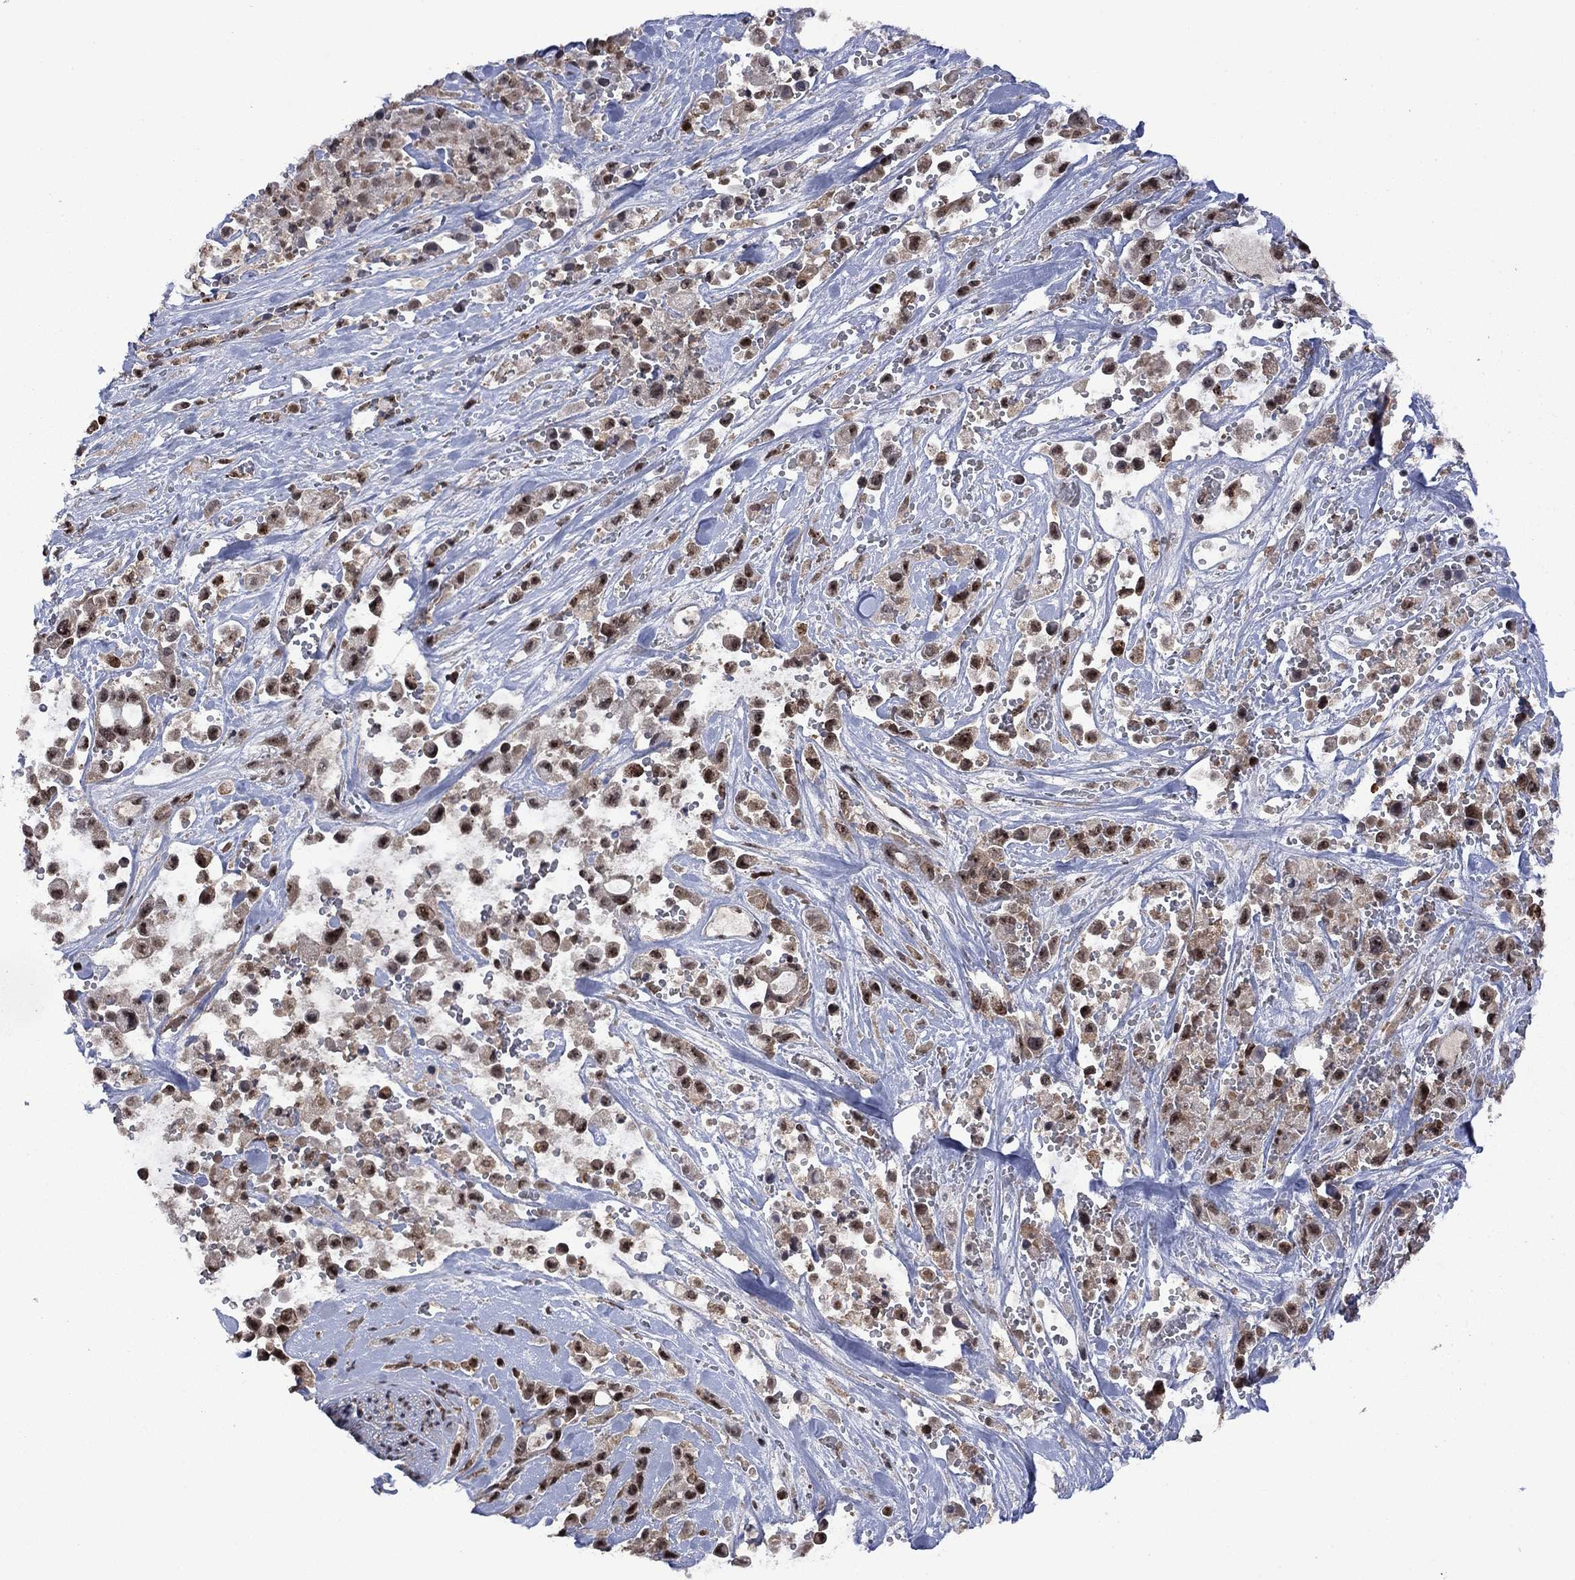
{"staining": {"intensity": "moderate", "quantity": ">75%", "location": "nuclear"}, "tissue": "pancreatic cancer", "cell_type": "Tumor cells", "image_type": "cancer", "snomed": [{"axis": "morphology", "description": "Adenocarcinoma, NOS"}, {"axis": "topography", "description": "Pancreas"}], "caption": "Moderate nuclear protein expression is seen in about >75% of tumor cells in pancreatic cancer. (DAB (3,3'-diaminobenzidine) IHC with brightfield microscopy, high magnification).", "gene": "FBL", "patient": {"sex": "male", "age": 44}}